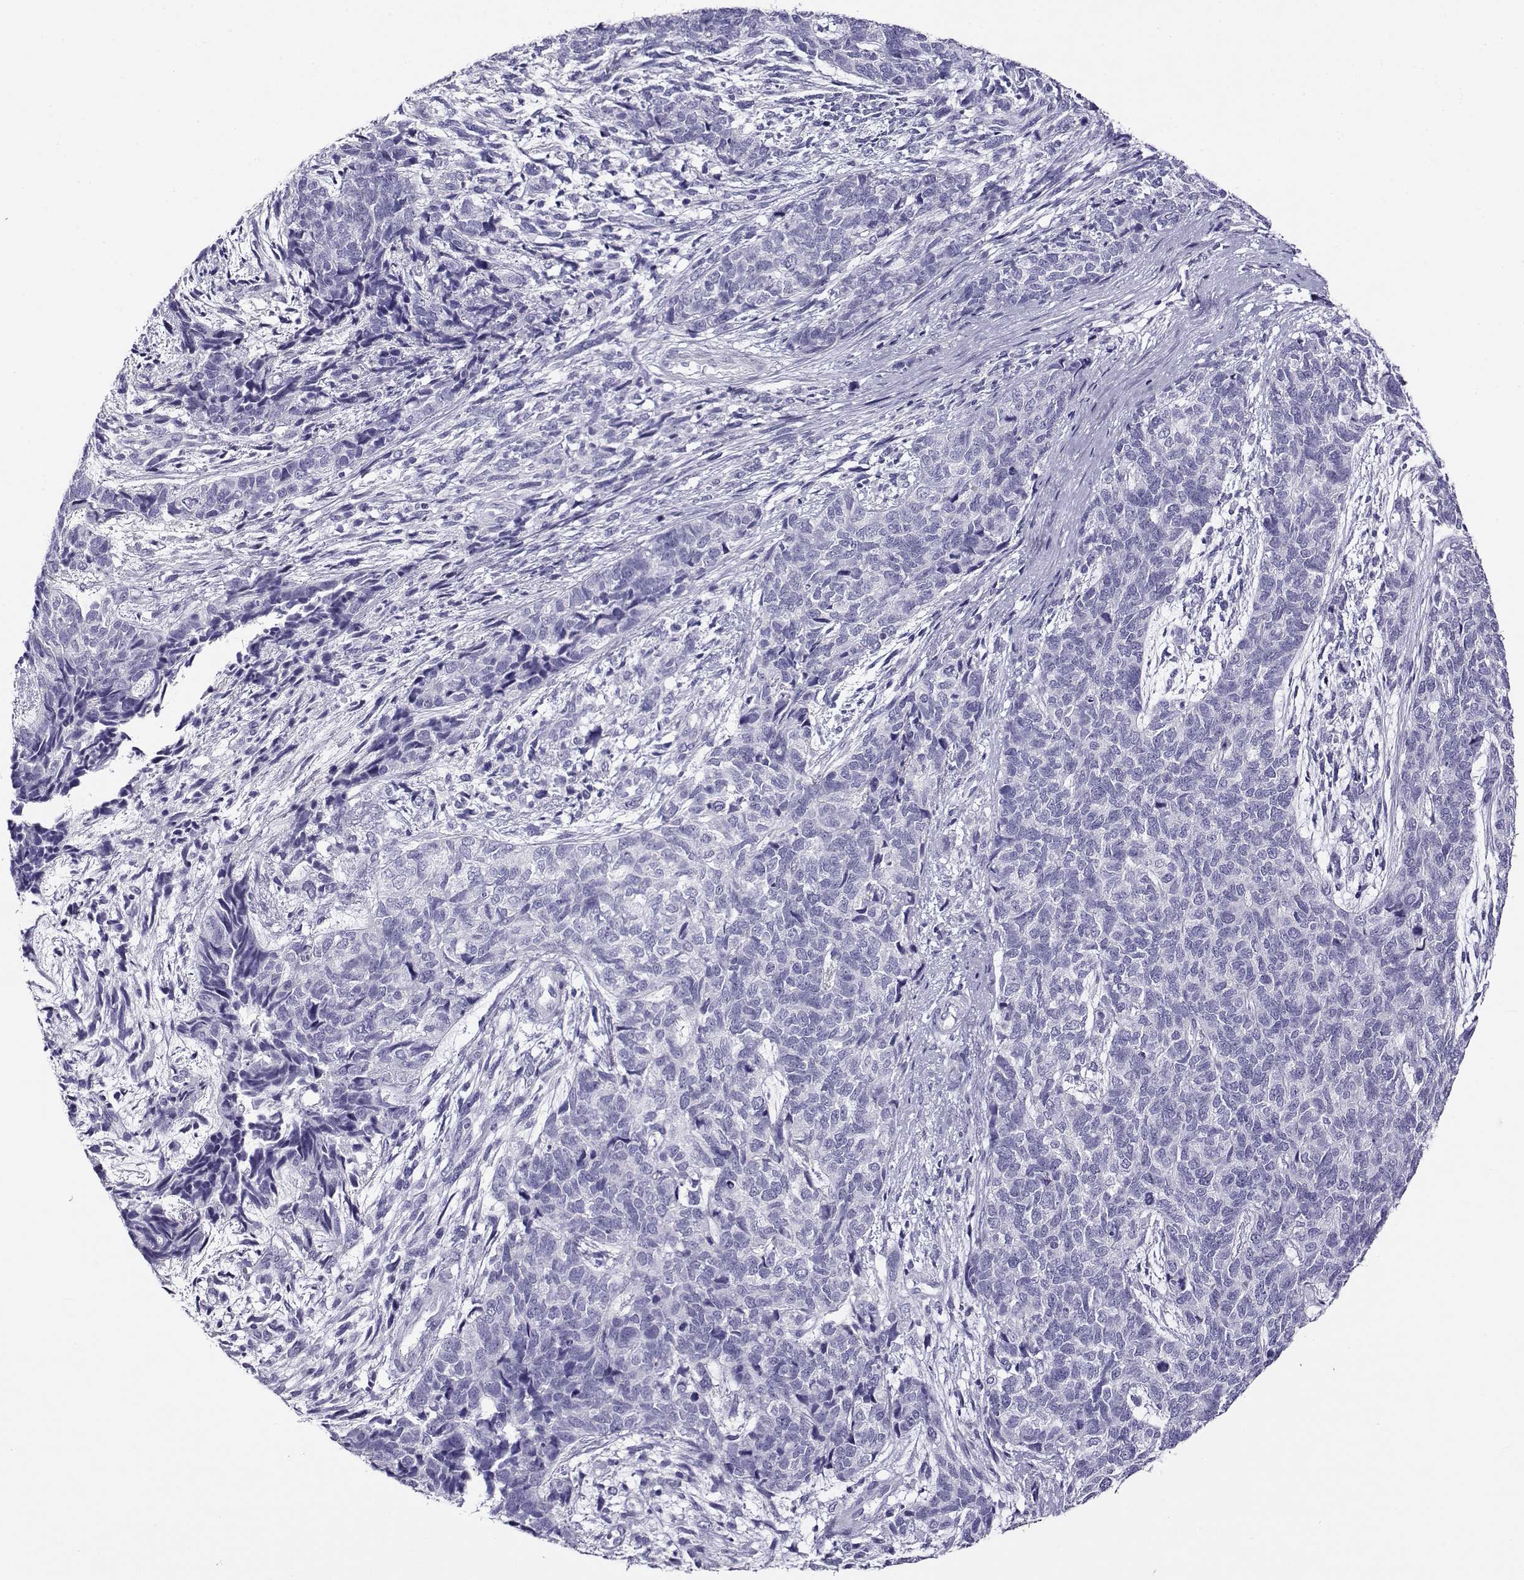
{"staining": {"intensity": "negative", "quantity": "none", "location": "none"}, "tissue": "cervical cancer", "cell_type": "Tumor cells", "image_type": "cancer", "snomed": [{"axis": "morphology", "description": "Squamous cell carcinoma, NOS"}, {"axis": "topography", "description": "Cervix"}], "caption": "IHC of human cervical cancer (squamous cell carcinoma) exhibits no positivity in tumor cells.", "gene": "CABS1", "patient": {"sex": "female", "age": 63}}